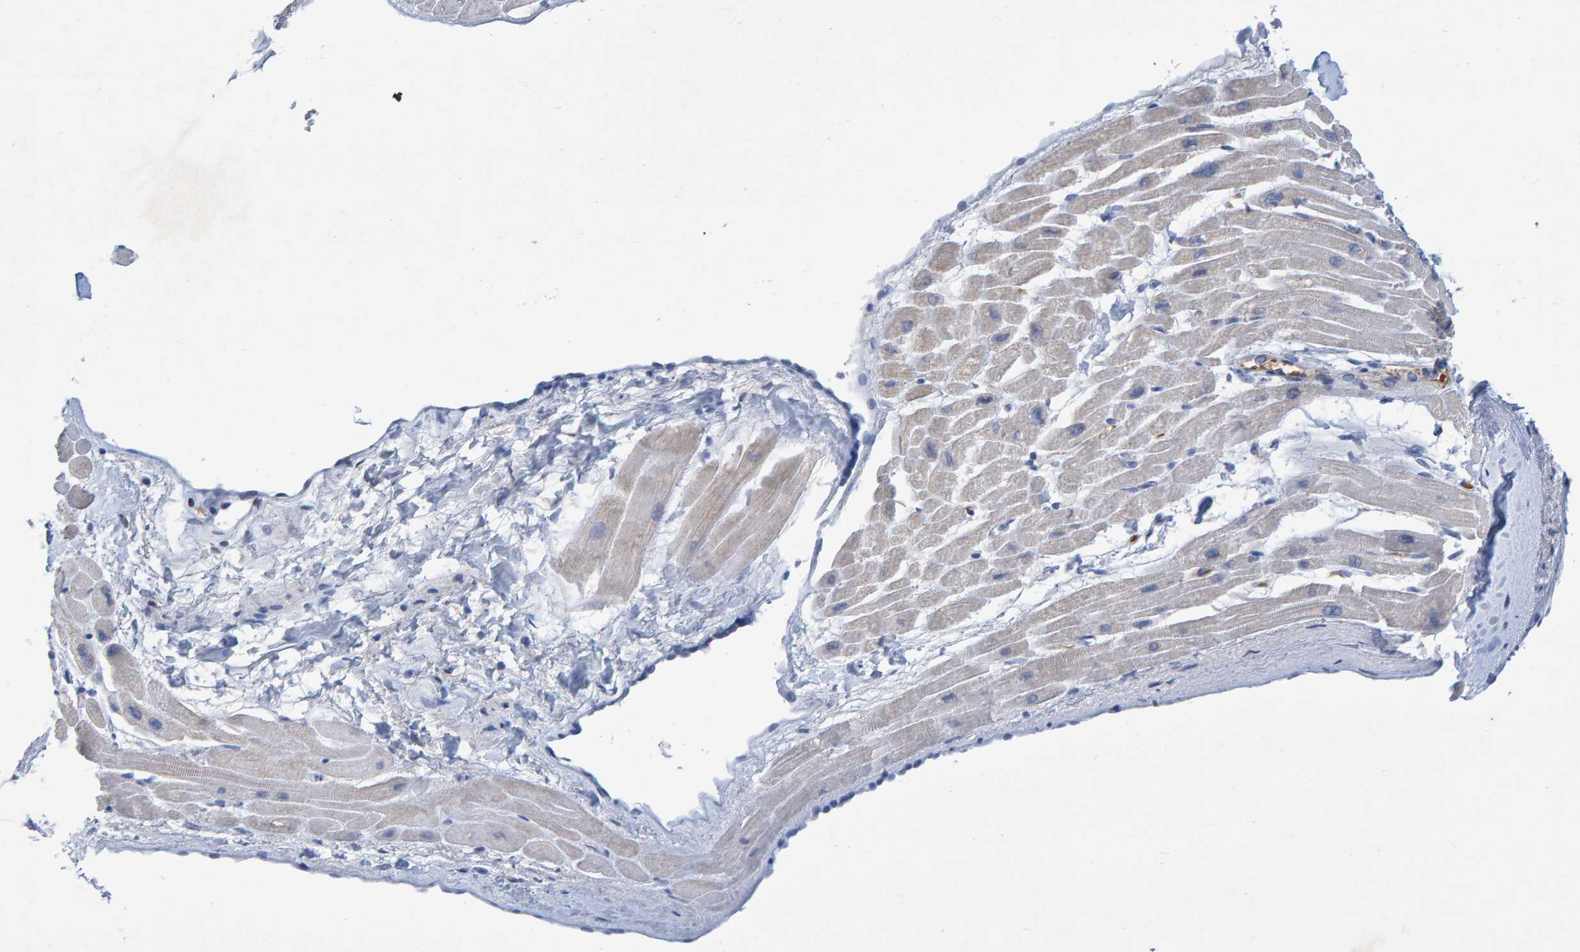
{"staining": {"intensity": "negative", "quantity": "none", "location": "none"}, "tissue": "heart muscle", "cell_type": "Cardiomyocytes", "image_type": "normal", "snomed": [{"axis": "morphology", "description": "Normal tissue, NOS"}, {"axis": "topography", "description": "Heart"}], "caption": "A high-resolution micrograph shows immunohistochemistry staining of benign heart muscle, which demonstrates no significant staining in cardiomyocytes.", "gene": "ALAD", "patient": {"sex": "male", "age": 45}}